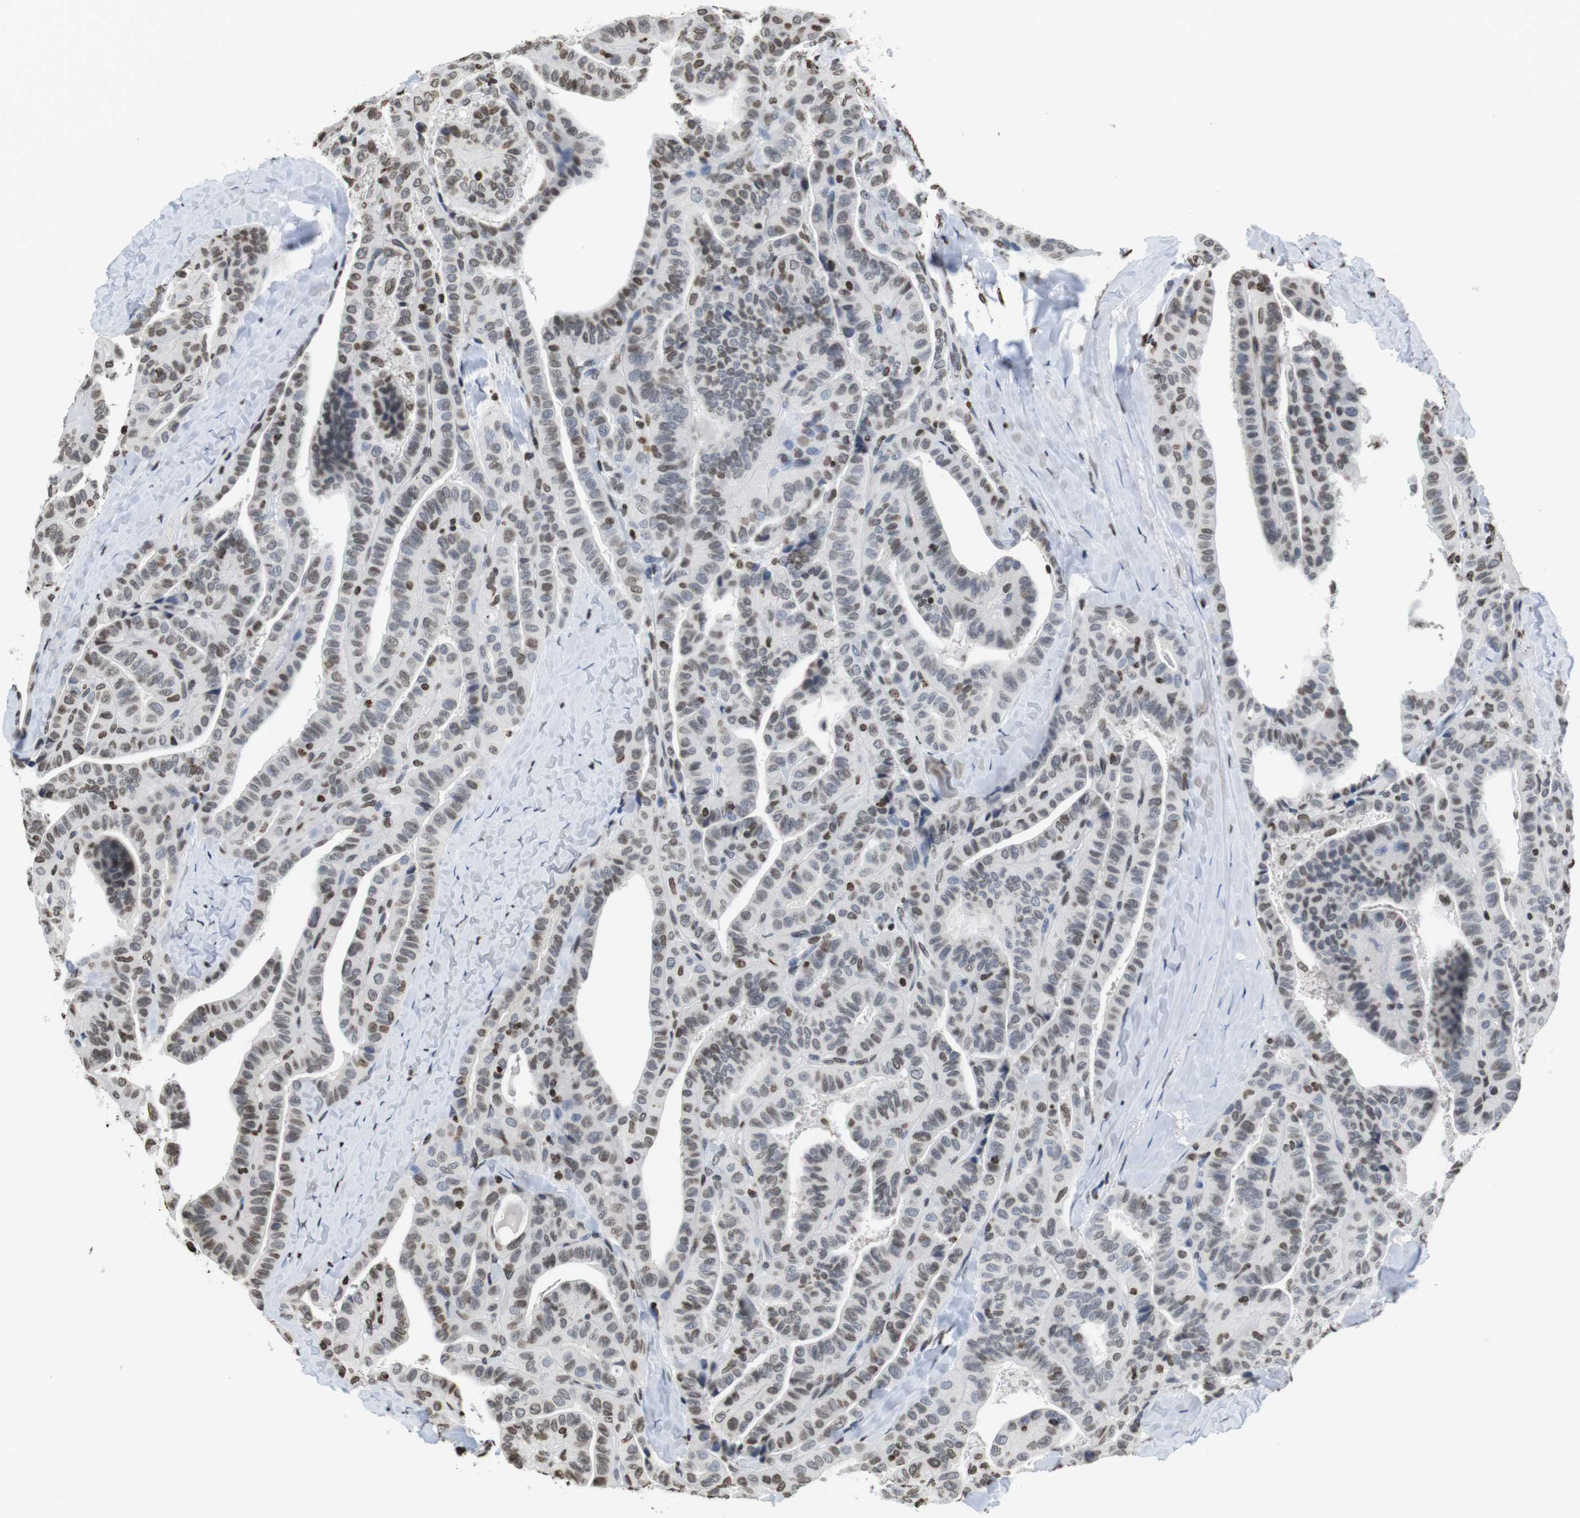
{"staining": {"intensity": "moderate", "quantity": "25%-75%", "location": "nuclear"}, "tissue": "thyroid cancer", "cell_type": "Tumor cells", "image_type": "cancer", "snomed": [{"axis": "morphology", "description": "Papillary adenocarcinoma, NOS"}, {"axis": "topography", "description": "Thyroid gland"}], "caption": "Human thyroid papillary adenocarcinoma stained with a protein marker reveals moderate staining in tumor cells.", "gene": "BSX", "patient": {"sex": "male", "age": 77}}